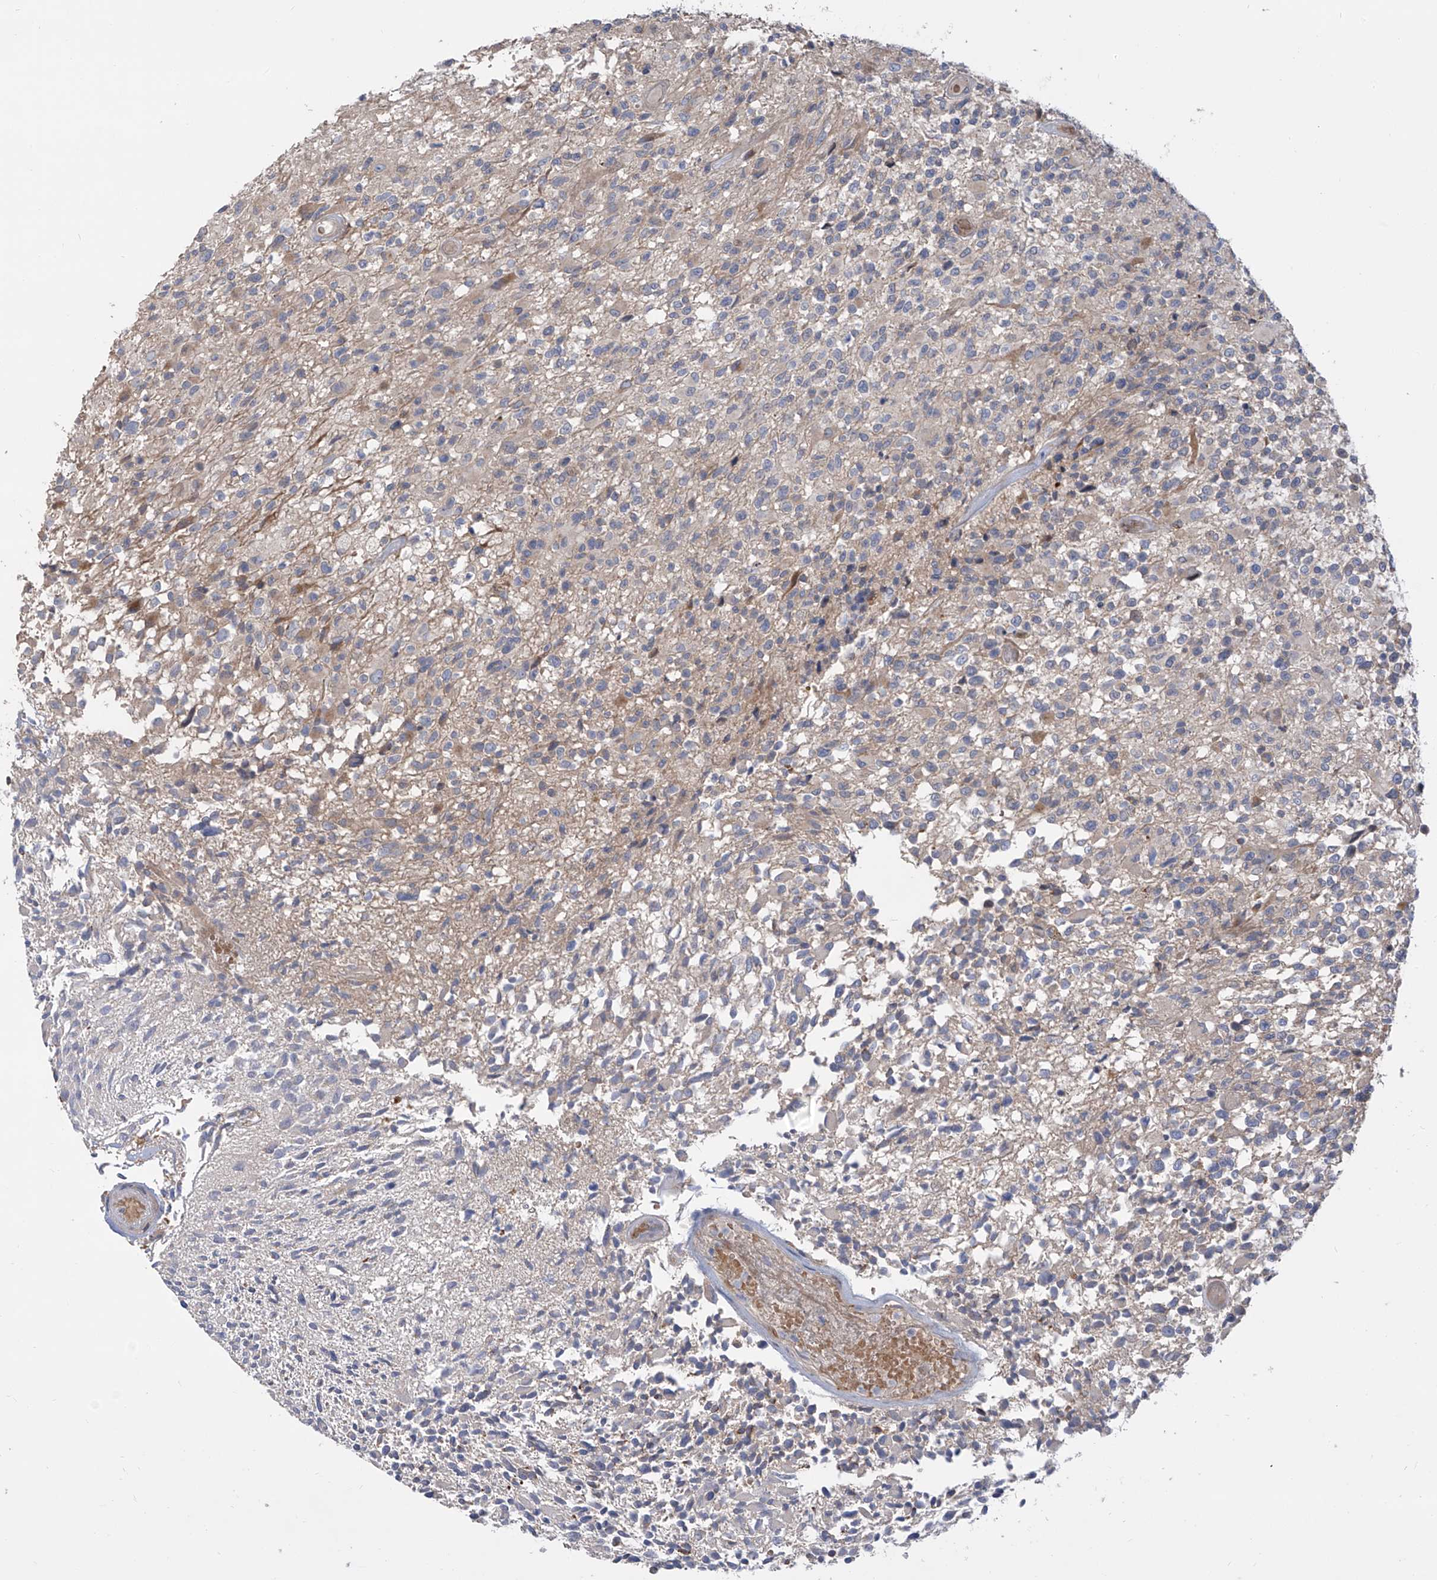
{"staining": {"intensity": "negative", "quantity": "none", "location": "none"}, "tissue": "glioma", "cell_type": "Tumor cells", "image_type": "cancer", "snomed": [{"axis": "morphology", "description": "Glioma, malignant, High grade"}, {"axis": "morphology", "description": "Glioblastoma, NOS"}, {"axis": "topography", "description": "Brain"}], "caption": "An immunohistochemistry histopathology image of glioma is shown. There is no staining in tumor cells of glioma. (IHC, brightfield microscopy, high magnification).", "gene": "LRRC1", "patient": {"sex": "male", "age": 60}}